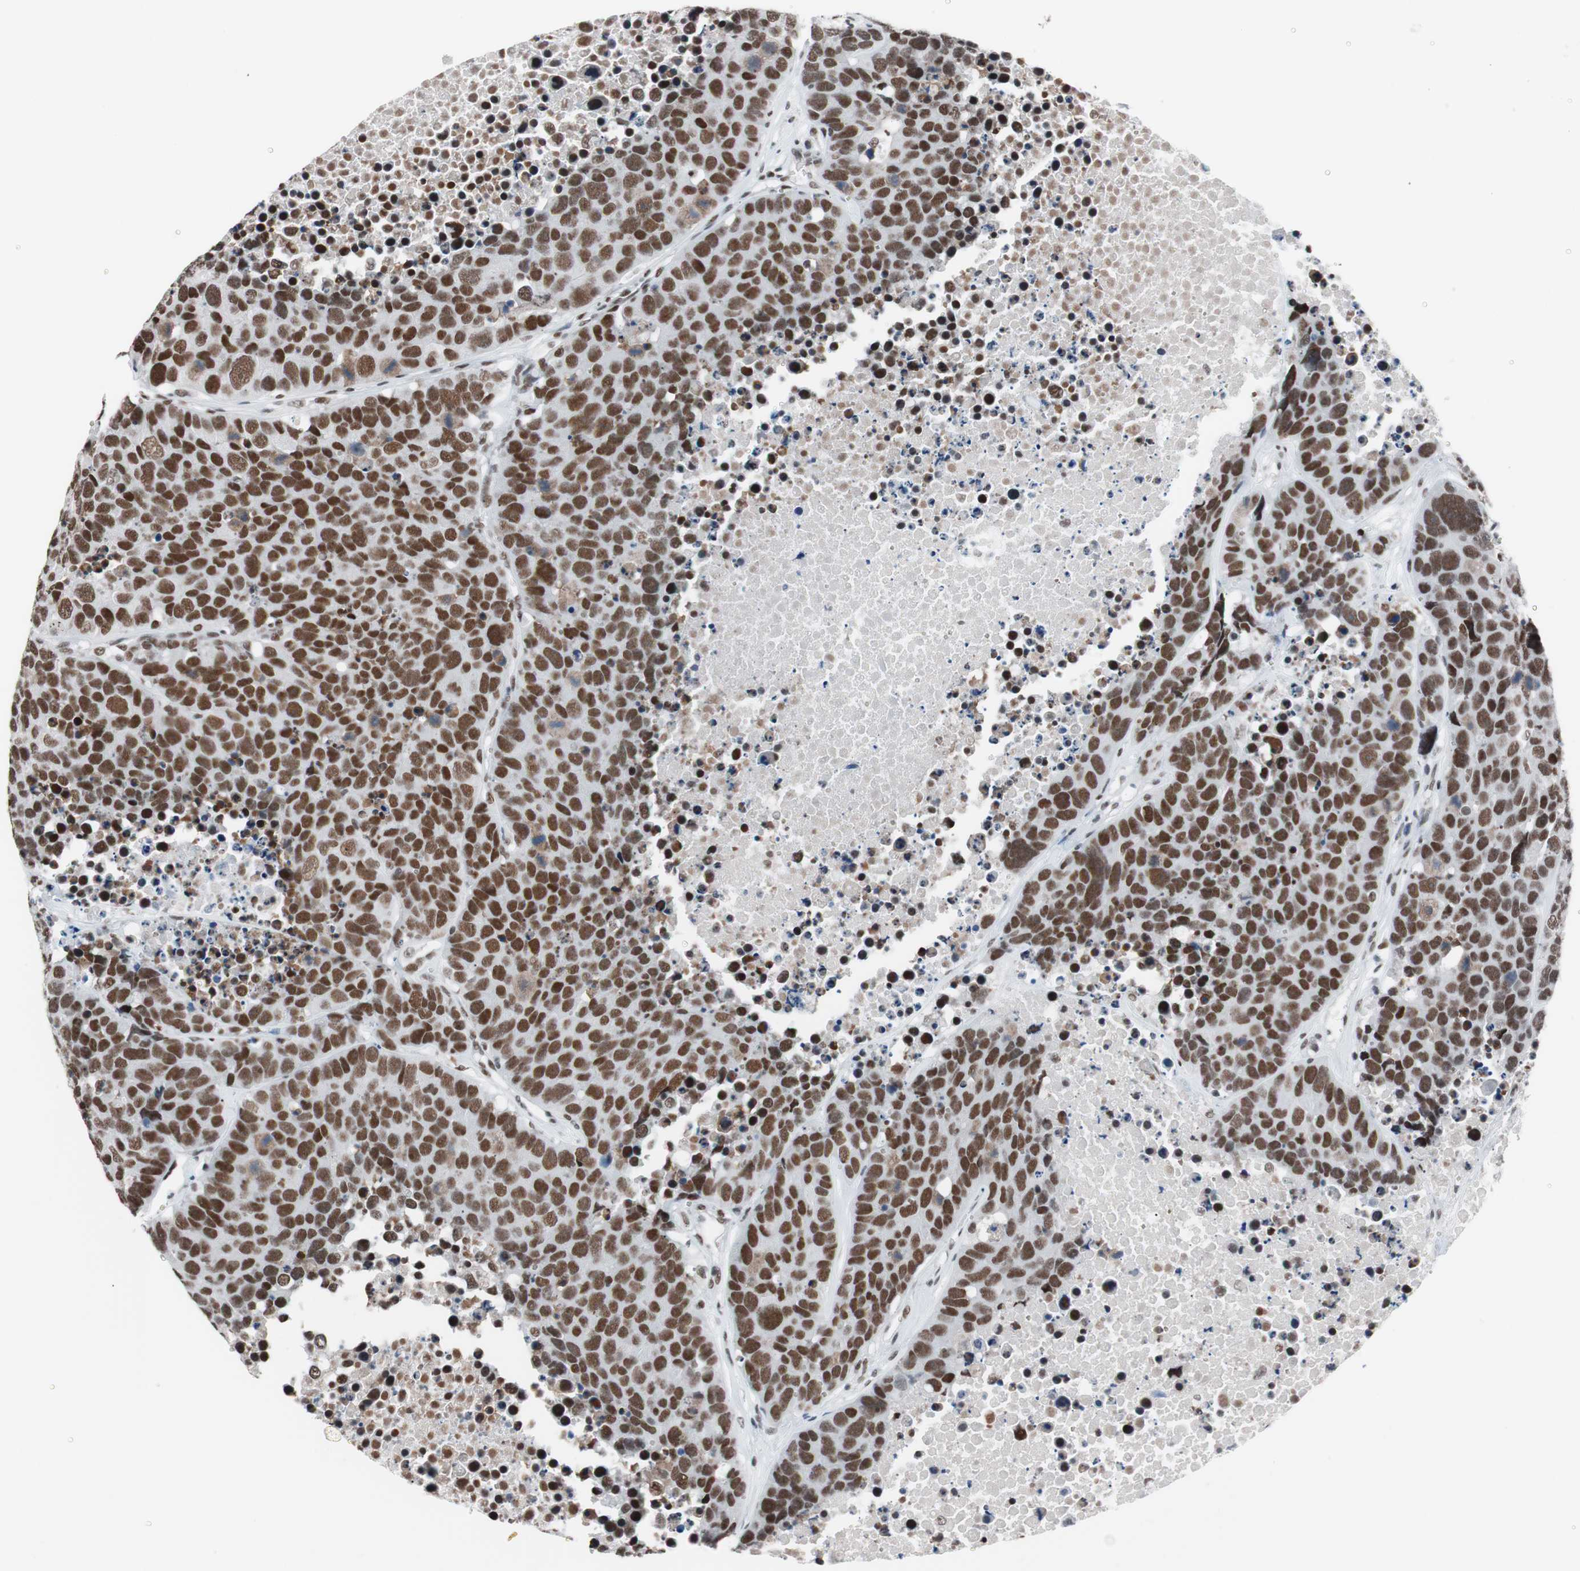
{"staining": {"intensity": "strong", "quantity": ">75%", "location": "nuclear"}, "tissue": "carcinoid", "cell_type": "Tumor cells", "image_type": "cancer", "snomed": [{"axis": "morphology", "description": "Carcinoid, malignant, NOS"}, {"axis": "topography", "description": "Lung"}], "caption": "DAB (3,3'-diaminobenzidine) immunohistochemical staining of carcinoid demonstrates strong nuclear protein staining in about >75% of tumor cells.", "gene": "ARID1A", "patient": {"sex": "male", "age": 60}}